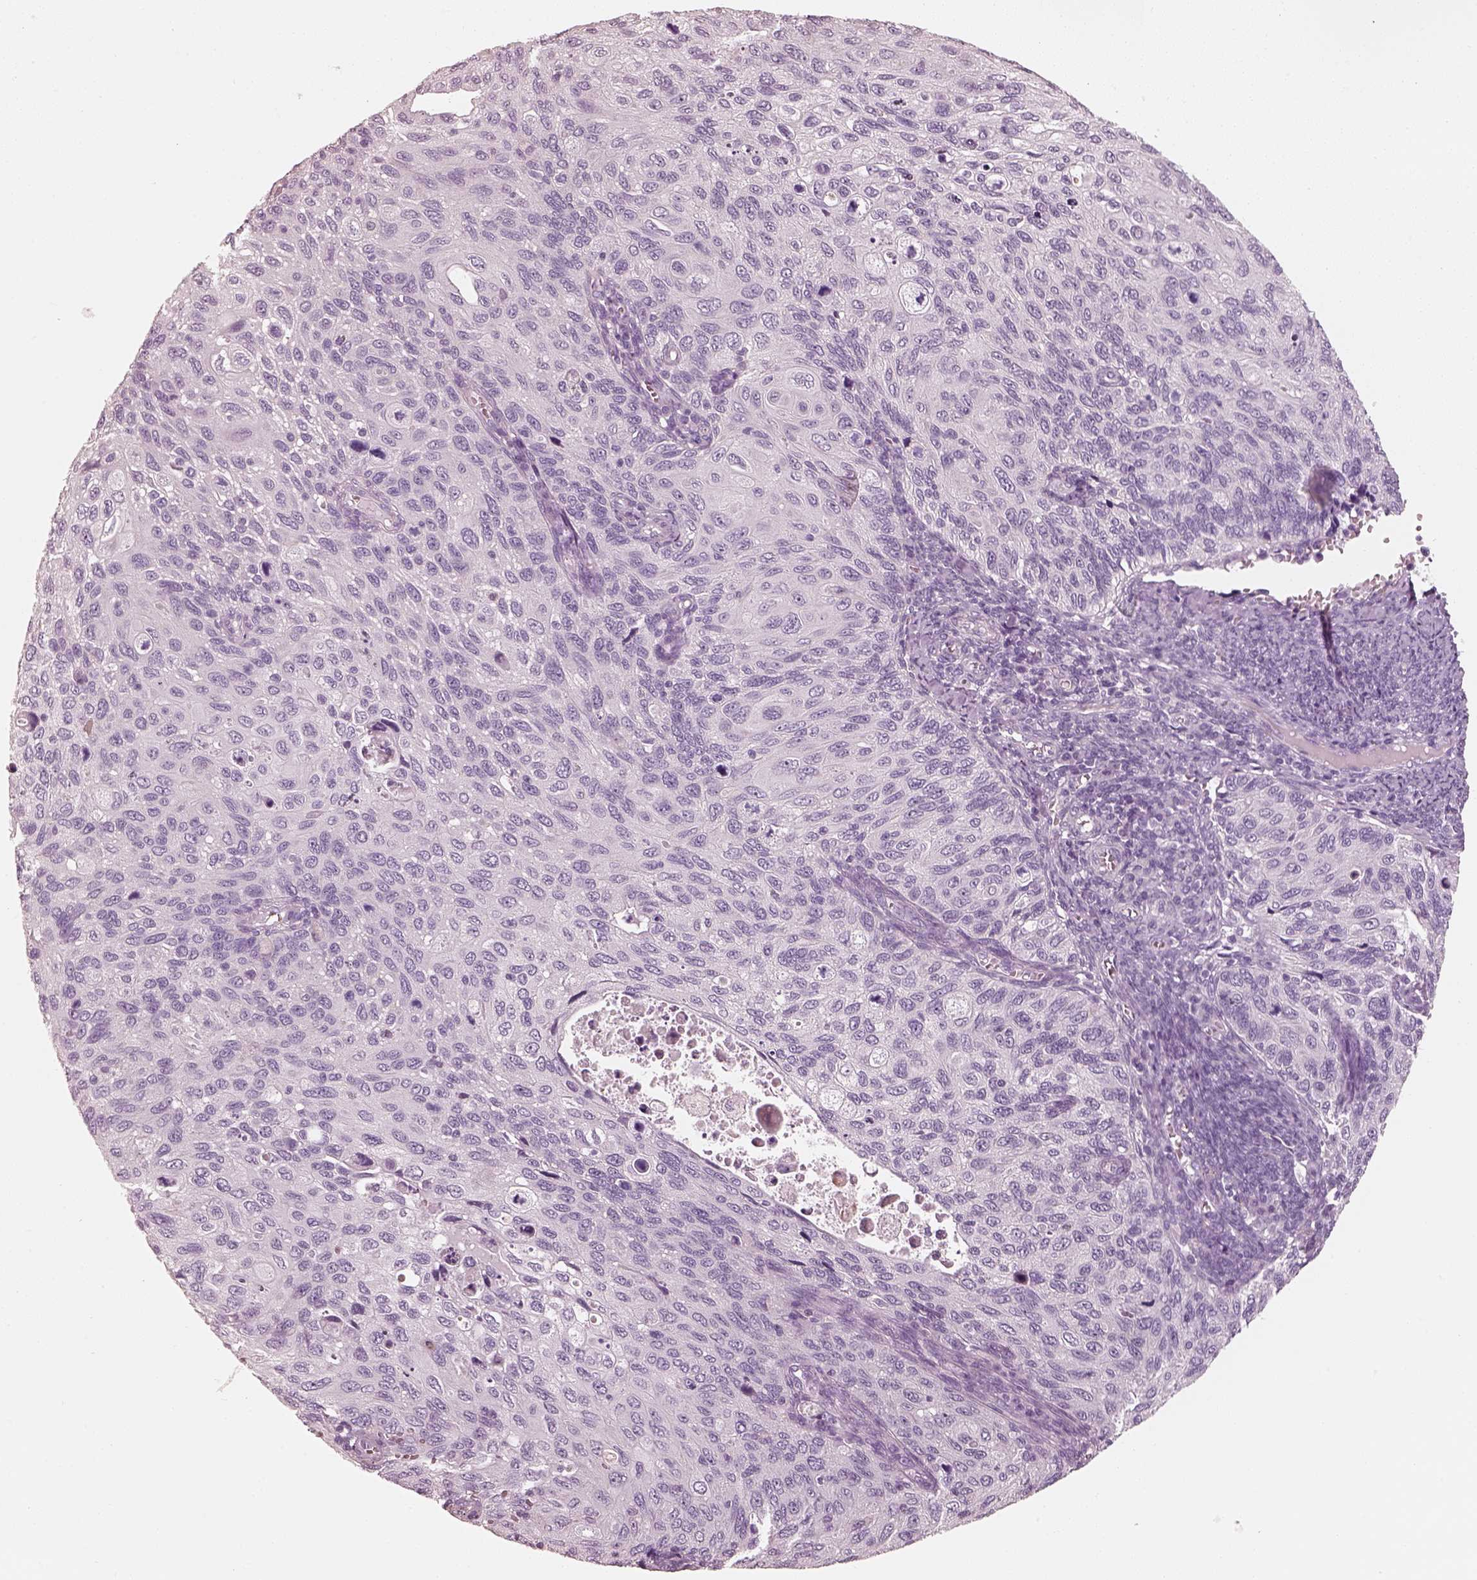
{"staining": {"intensity": "negative", "quantity": "none", "location": "none"}, "tissue": "cervical cancer", "cell_type": "Tumor cells", "image_type": "cancer", "snomed": [{"axis": "morphology", "description": "Squamous cell carcinoma, NOS"}, {"axis": "topography", "description": "Cervix"}], "caption": "This is an IHC histopathology image of cervical cancer. There is no positivity in tumor cells.", "gene": "R3HDML", "patient": {"sex": "female", "age": 70}}